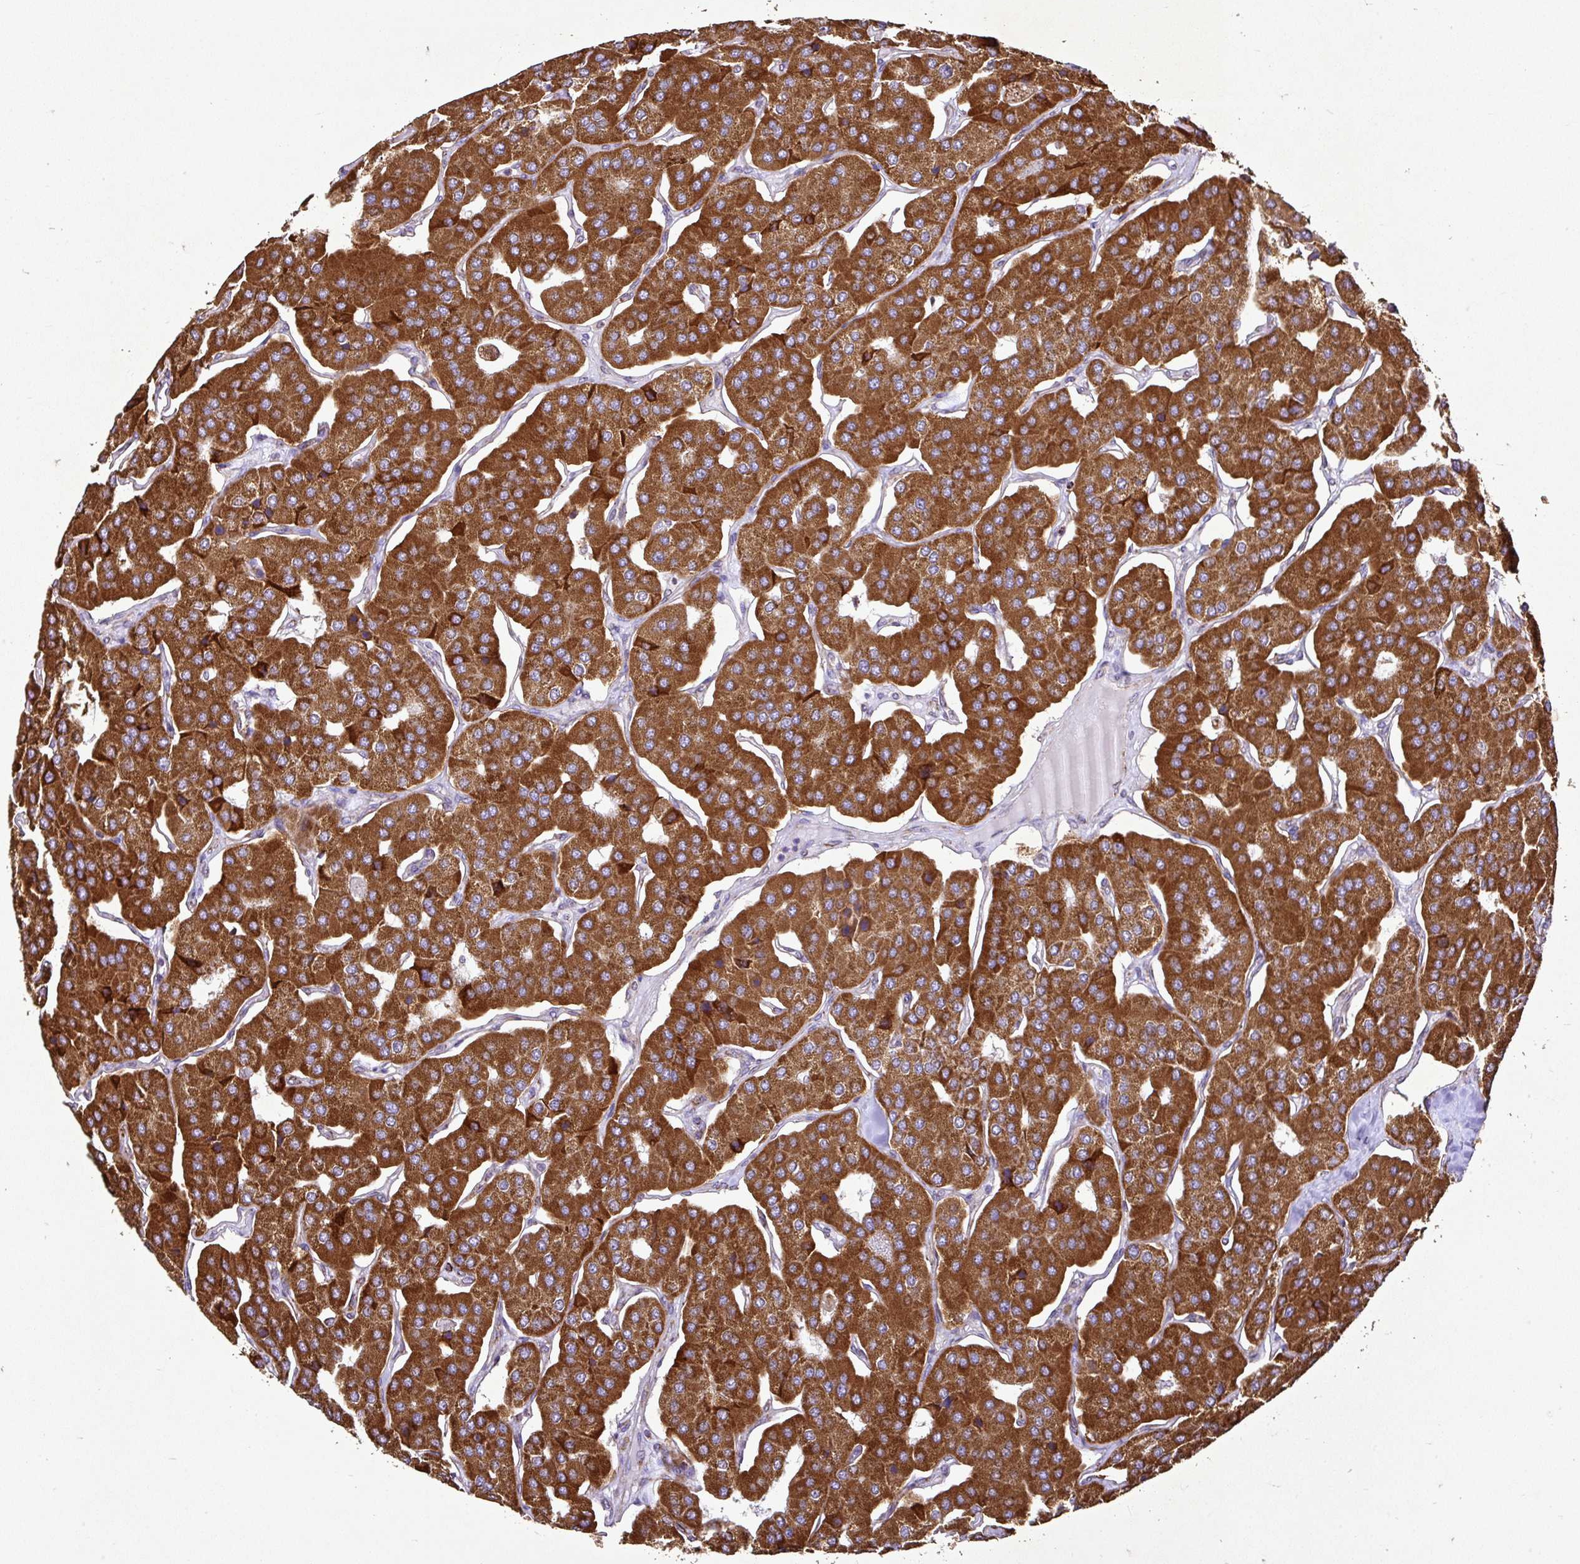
{"staining": {"intensity": "strong", "quantity": ">75%", "location": "cytoplasmic/membranous"}, "tissue": "parathyroid gland", "cell_type": "Glandular cells", "image_type": "normal", "snomed": [{"axis": "morphology", "description": "Normal tissue, NOS"}, {"axis": "morphology", "description": "Adenoma, NOS"}, {"axis": "topography", "description": "Parathyroid gland"}], "caption": "This image shows immunohistochemistry staining of unremarkable parathyroid gland, with high strong cytoplasmic/membranous positivity in about >75% of glandular cells.", "gene": "AGK", "patient": {"sex": "female", "age": 86}}